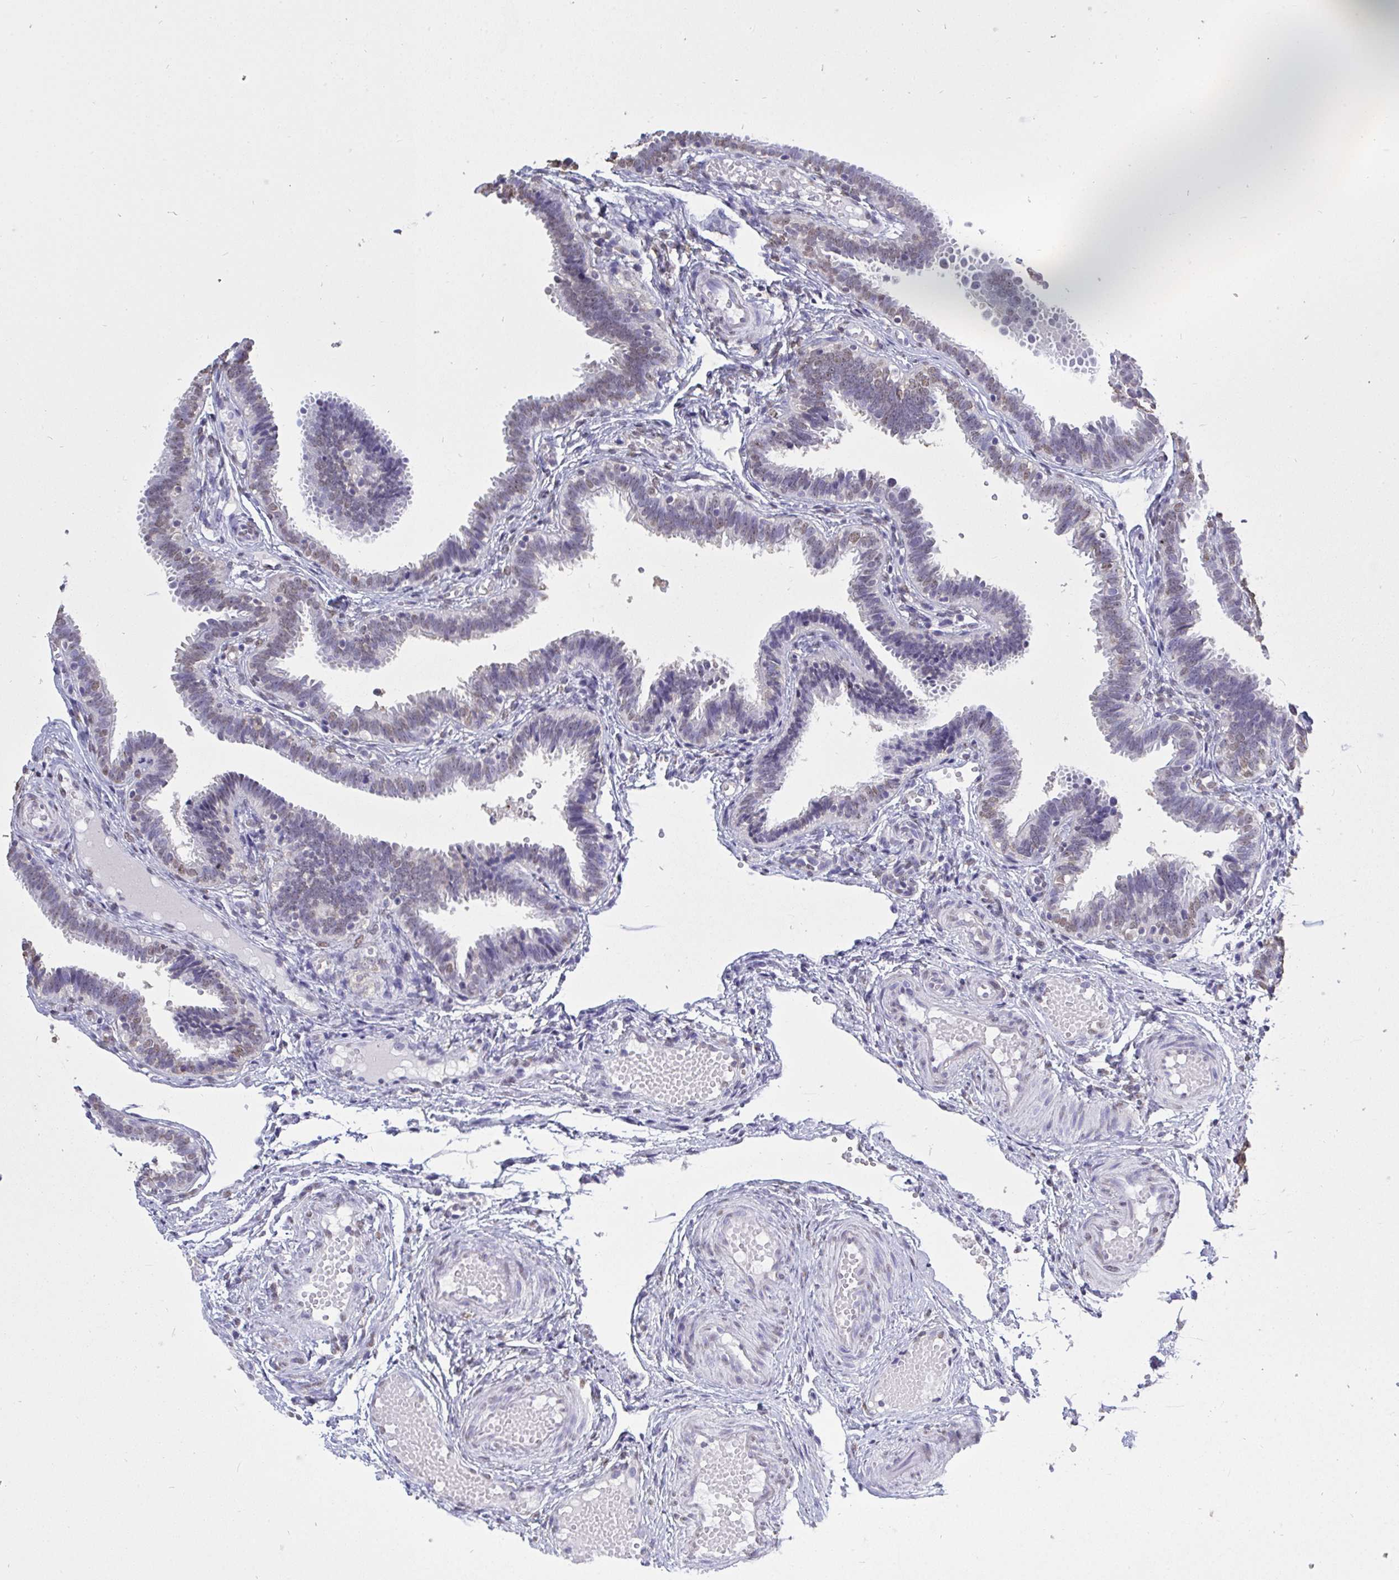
{"staining": {"intensity": "moderate", "quantity": "25%-75%", "location": "nuclear"}, "tissue": "fallopian tube", "cell_type": "Glandular cells", "image_type": "normal", "snomed": [{"axis": "morphology", "description": "Normal tissue, NOS"}, {"axis": "topography", "description": "Fallopian tube"}], "caption": "Fallopian tube was stained to show a protein in brown. There is medium levels of moderate nuclear expression in approximately 25%-75% of glandular cells. Ihc stains the protein in brown and the nuclei are stained blue.", "gene": "SEMA6B", "patient": {"sex": "female", "age": 37}}